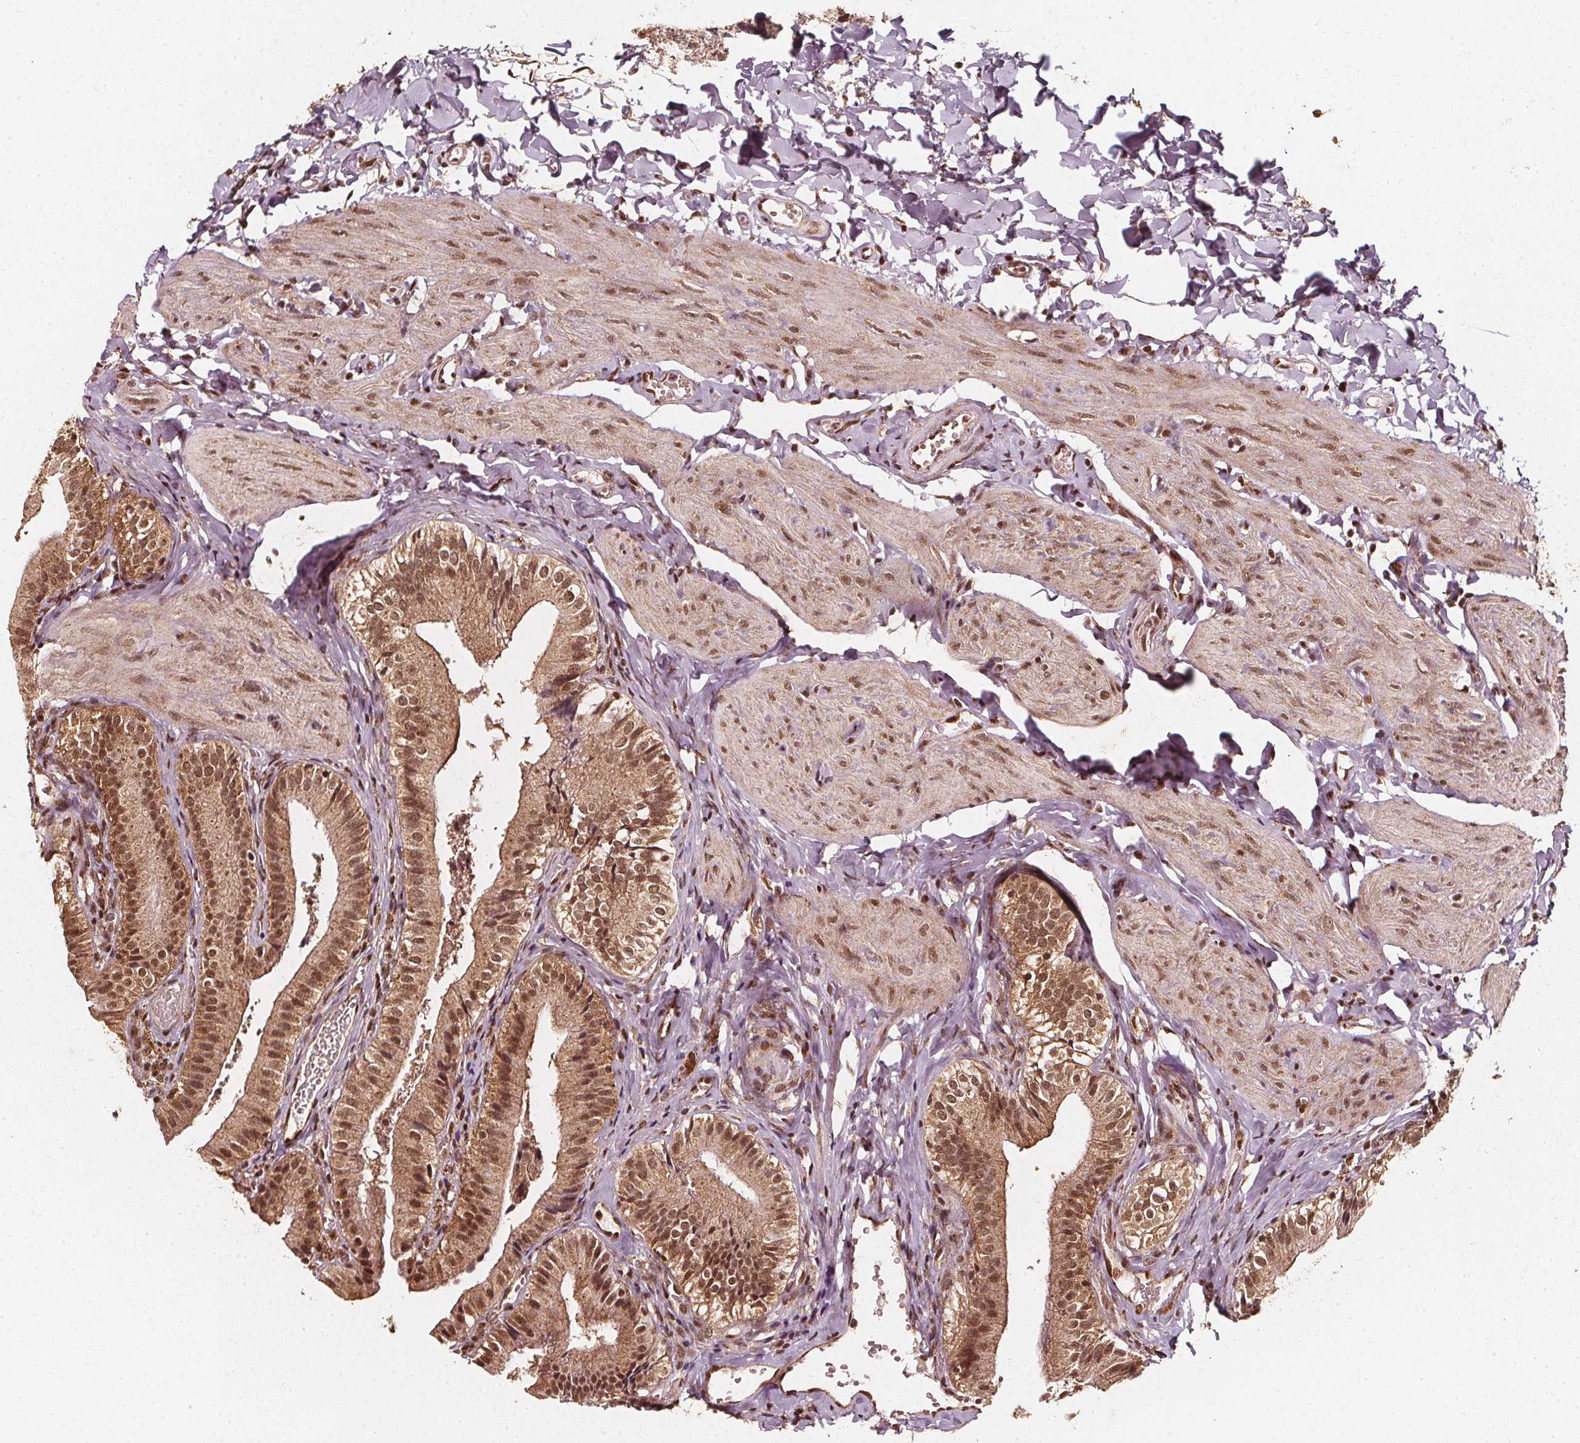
{"staining": {"intensity": "moderate", "quantity": ">75%", "location": "cytoplasmic/membranous,nuclear"}, "tissue": "gallbladder", "cell_type": "Glandular cells", "image_type": "normal", "snomed": [{"axis": "morphology", "description": "Normal tissue, NOS"}, {"axis": "topography", "description": "Gallbladder"}], "caption": "Immunohistochemistry image of normal human gallbladder stained for a protein (brown), which demonstrates medium levels of moderate cytoplasmic/membranous,nuclear expression in approximately >75% of glandular cells.", "gene": "SMN1", "patient": {"sex": "female", "age": 47}}